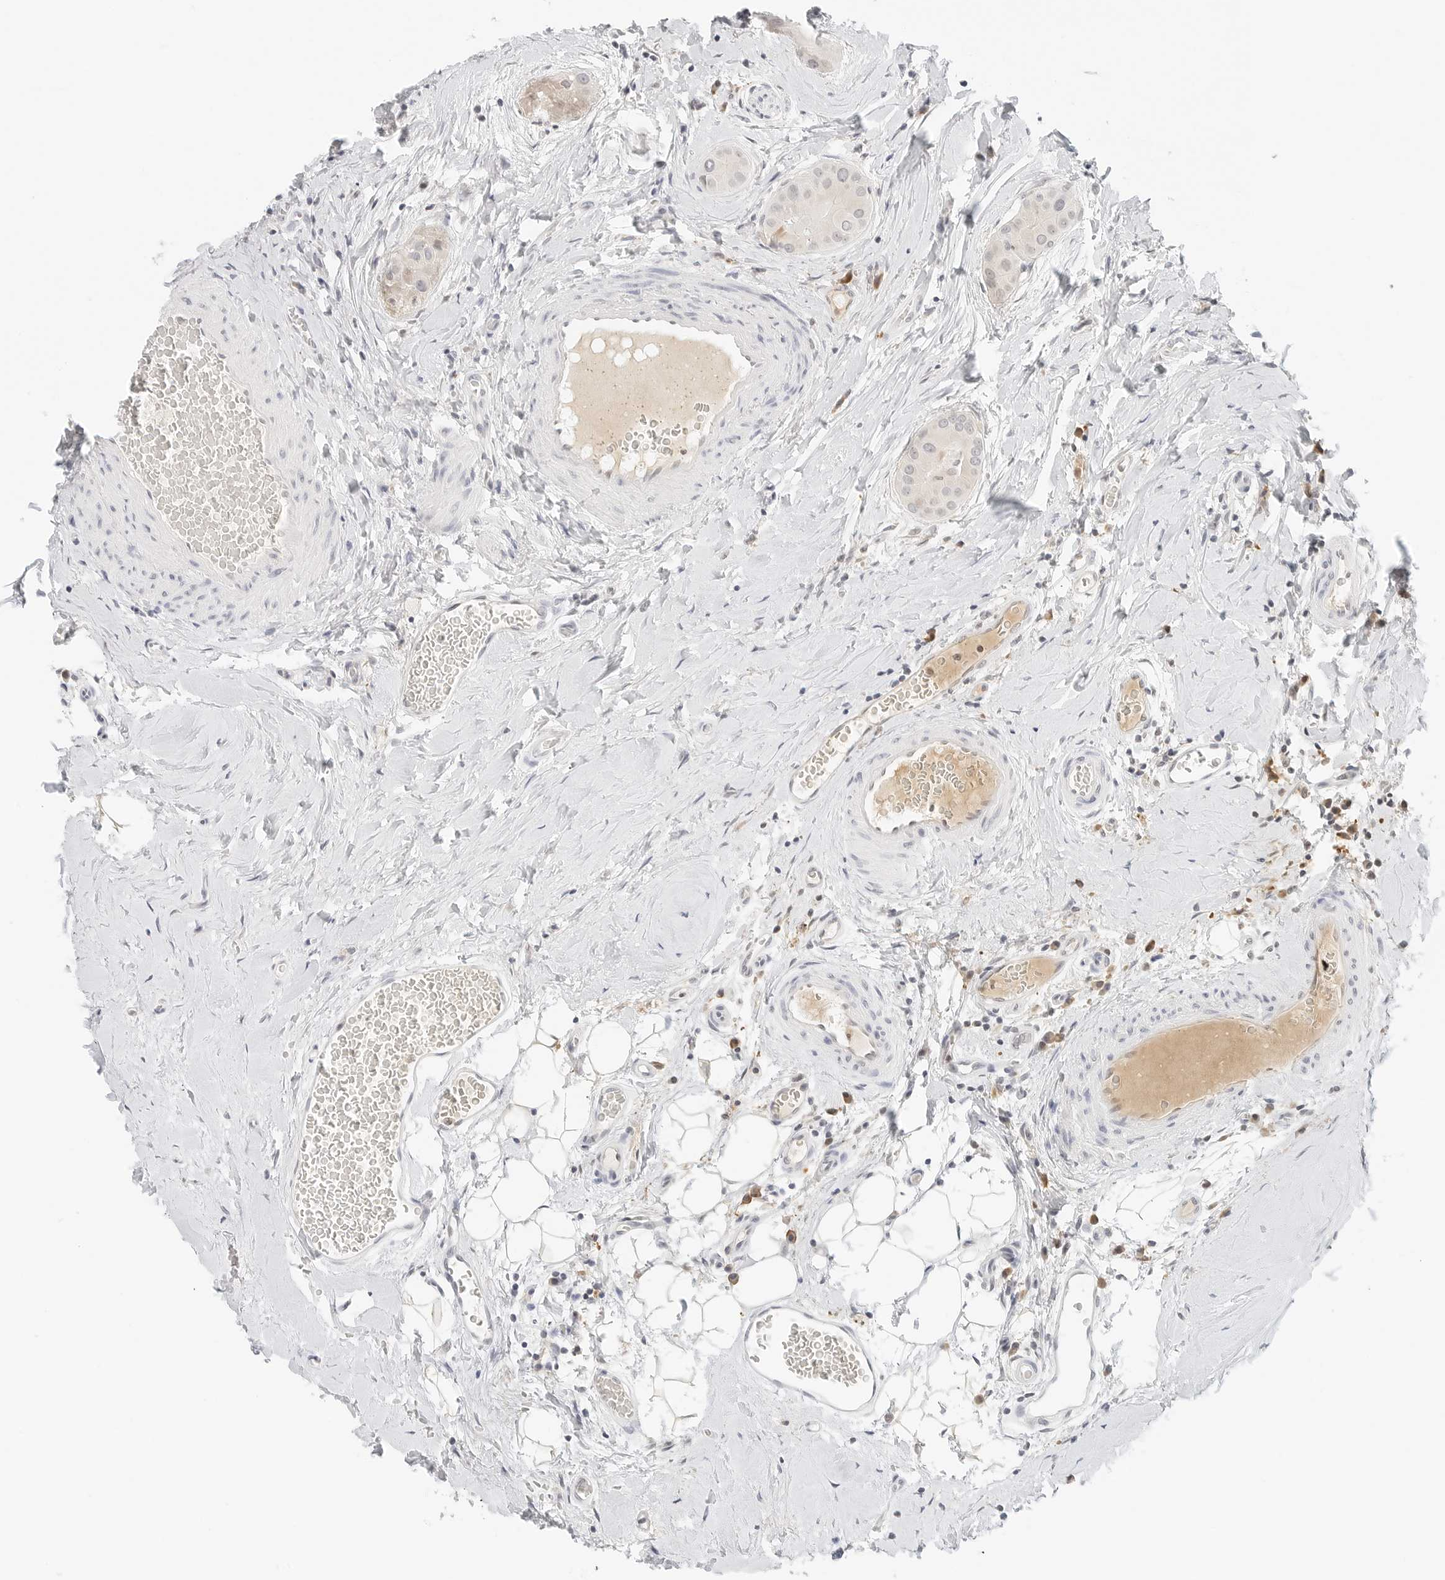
{"staining": {"intensity": "negative", "quantity": "none", "location": "none"}, "tissue": "thyroid cancer", "cell_type": "Tumor cells", "image_type": "cancer", "snomed": [{"axis": "morphology", "description": "Papillary adenocarcinoma, NOS"}, {"axis": "topography", "description": "Thyroid gland"}], "caption": "Histopathology image shows no significant protein expression in tumor cells of thyroid cancer.", "gene": "NEO1", "patient": {"sex": "male", "age": 33}}